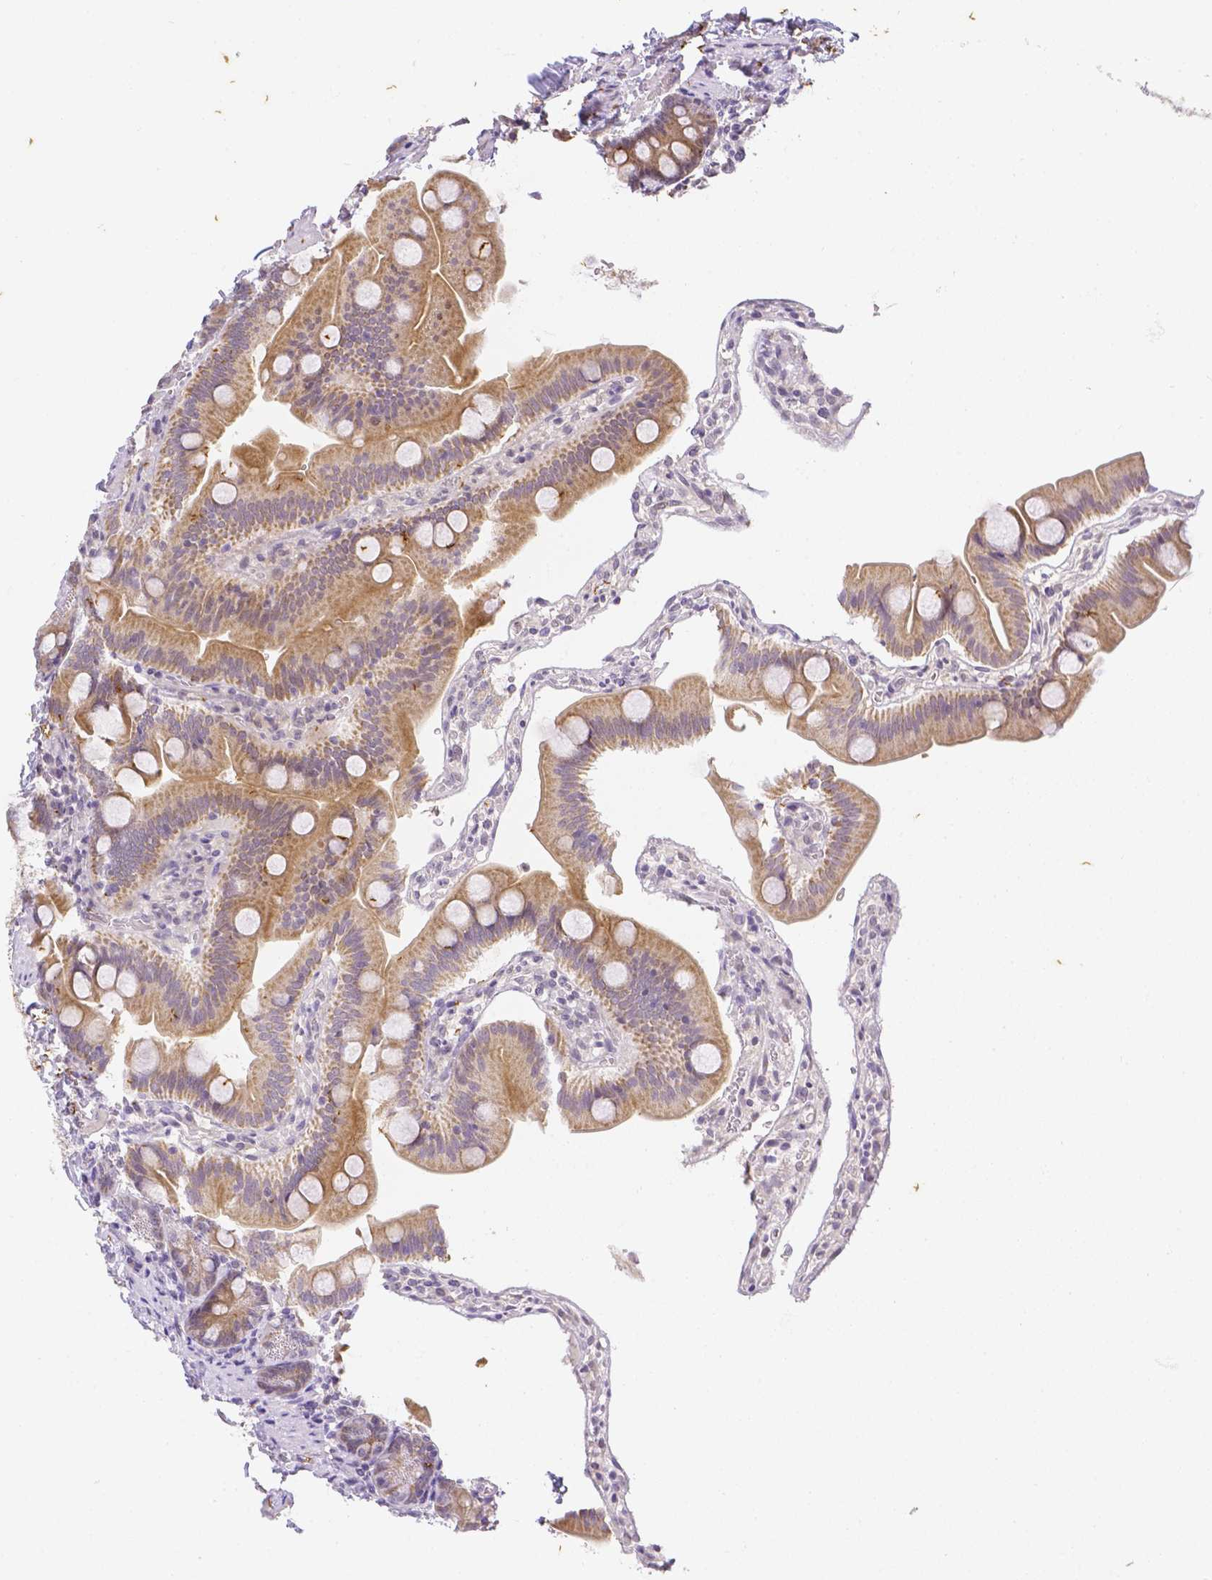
{"staining": {"intensity": "moderate", "quantity": ">75%", "location": "cytoplasmic/membranous"}, "tissue": "duodenum", "cell_type": "Glandular cells", "image_type": "normal", "snomed": [{"axis": "morphology", "description": "Normal tissue, NOS"}, {"axis": "topography", "description": "Pancreas"}, {"axis": "topography", "description": "Duodenum"}], "caption": "Protein positivity by IHC demonstrates moderate cytoplasmic/membranous expression in about >75% of glandular cells in benign duodenum.", "gene": "ZNF280B", "patient": {"sex": "male", "age": 59}}